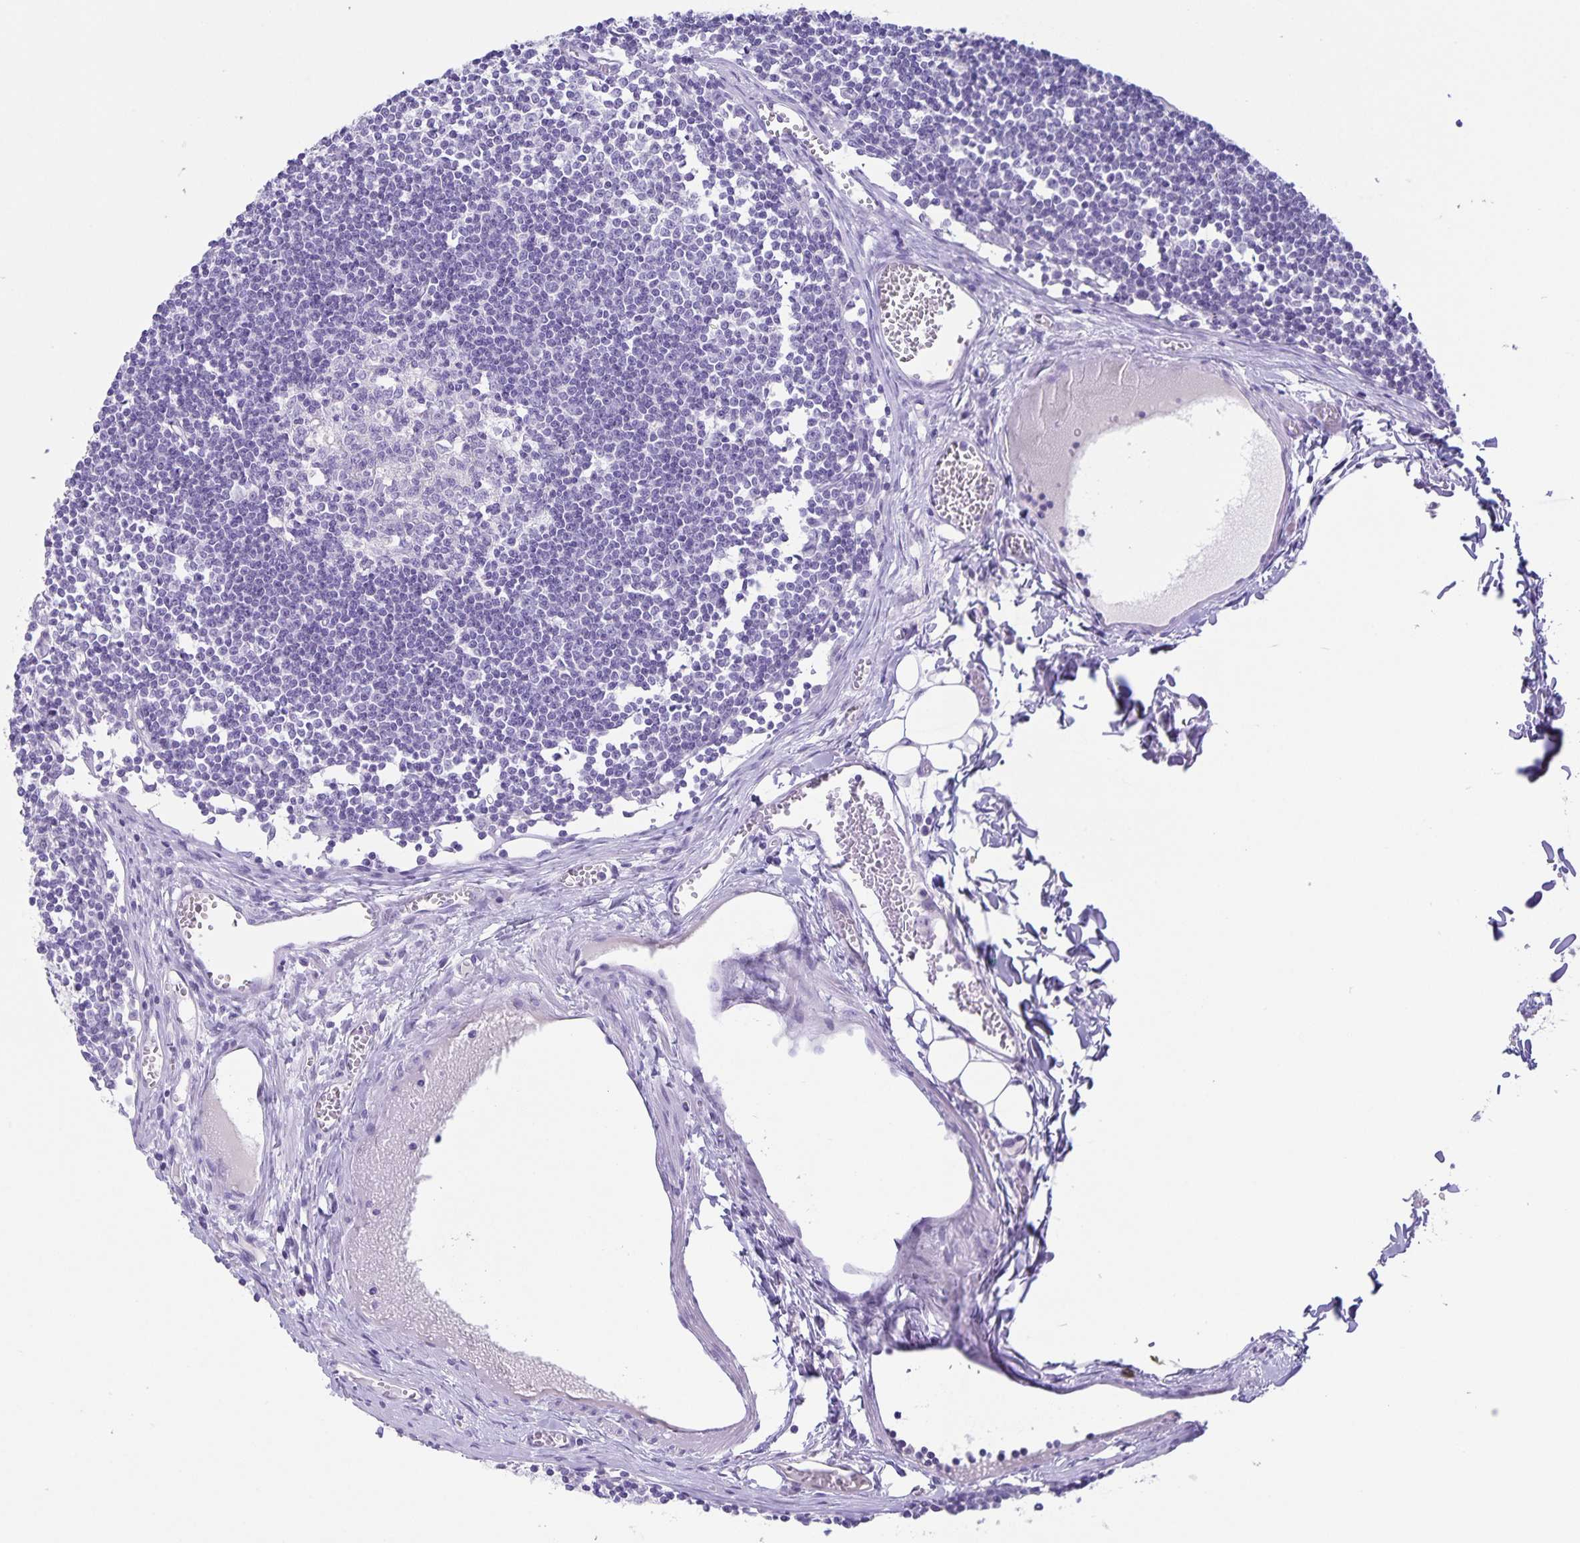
{"staining": {"intensity": "negative", "quantity": "none", "location": "none"}, "tissue": "lymph node", "cell_type": "Germinal center cells", "image_type": "normal", "snomed": [{"axis": "morphology", "description": "Normal tissue, NOS"}, {"axis": "topography", "description": "Lymph node"}], "caption": "Image shows no protein expression in germinal center cells of unremarkable lymph node. (Stains: DAB IHC with hematoxylin counter stain, Microscopy: brightfield microscopy at high magnification).", "gene": "UBQLN3", "patient": {"sex": "female", "age": 11}}